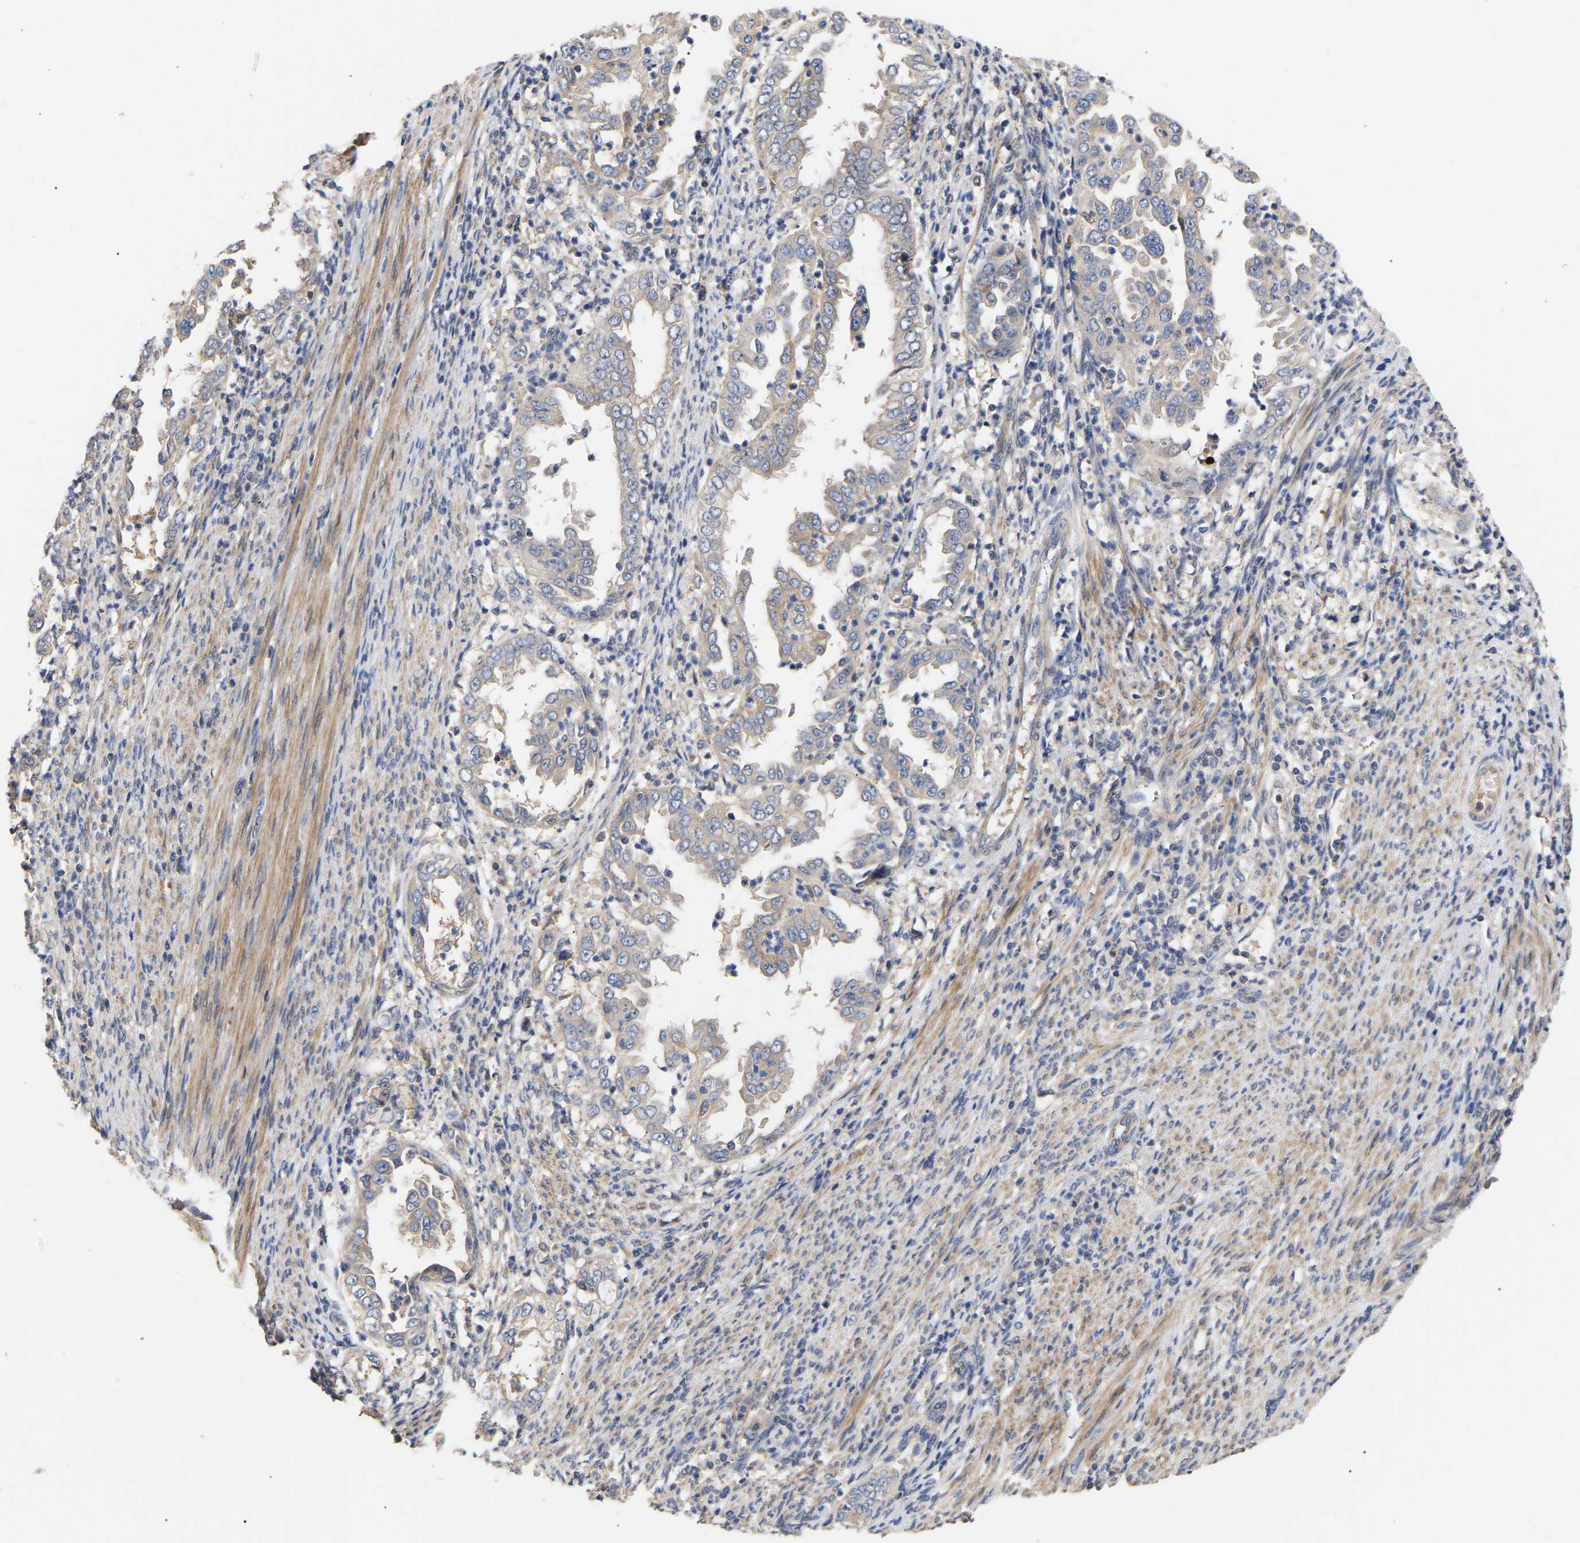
{"staining": {"intensity": "weak", "quantity": "<25%", "location": "cytoplasmic/membranous"}, "tissue": "endometrial cancer", "cell_type": "Tumor cells", "image_type": "cancer", "snomed": [{"axis": "morphology", "description": "Adenocarcinoma, NOS"}, {"axis": "topography", "description": "Endometrium"}], "caption": "An immunohistochemistry image of endometrial cancer is shown. There is no staining in tumor cells of endometrial cancer.", "gene": "KASH5", "patient": {"sex": "female", "age": 85}}